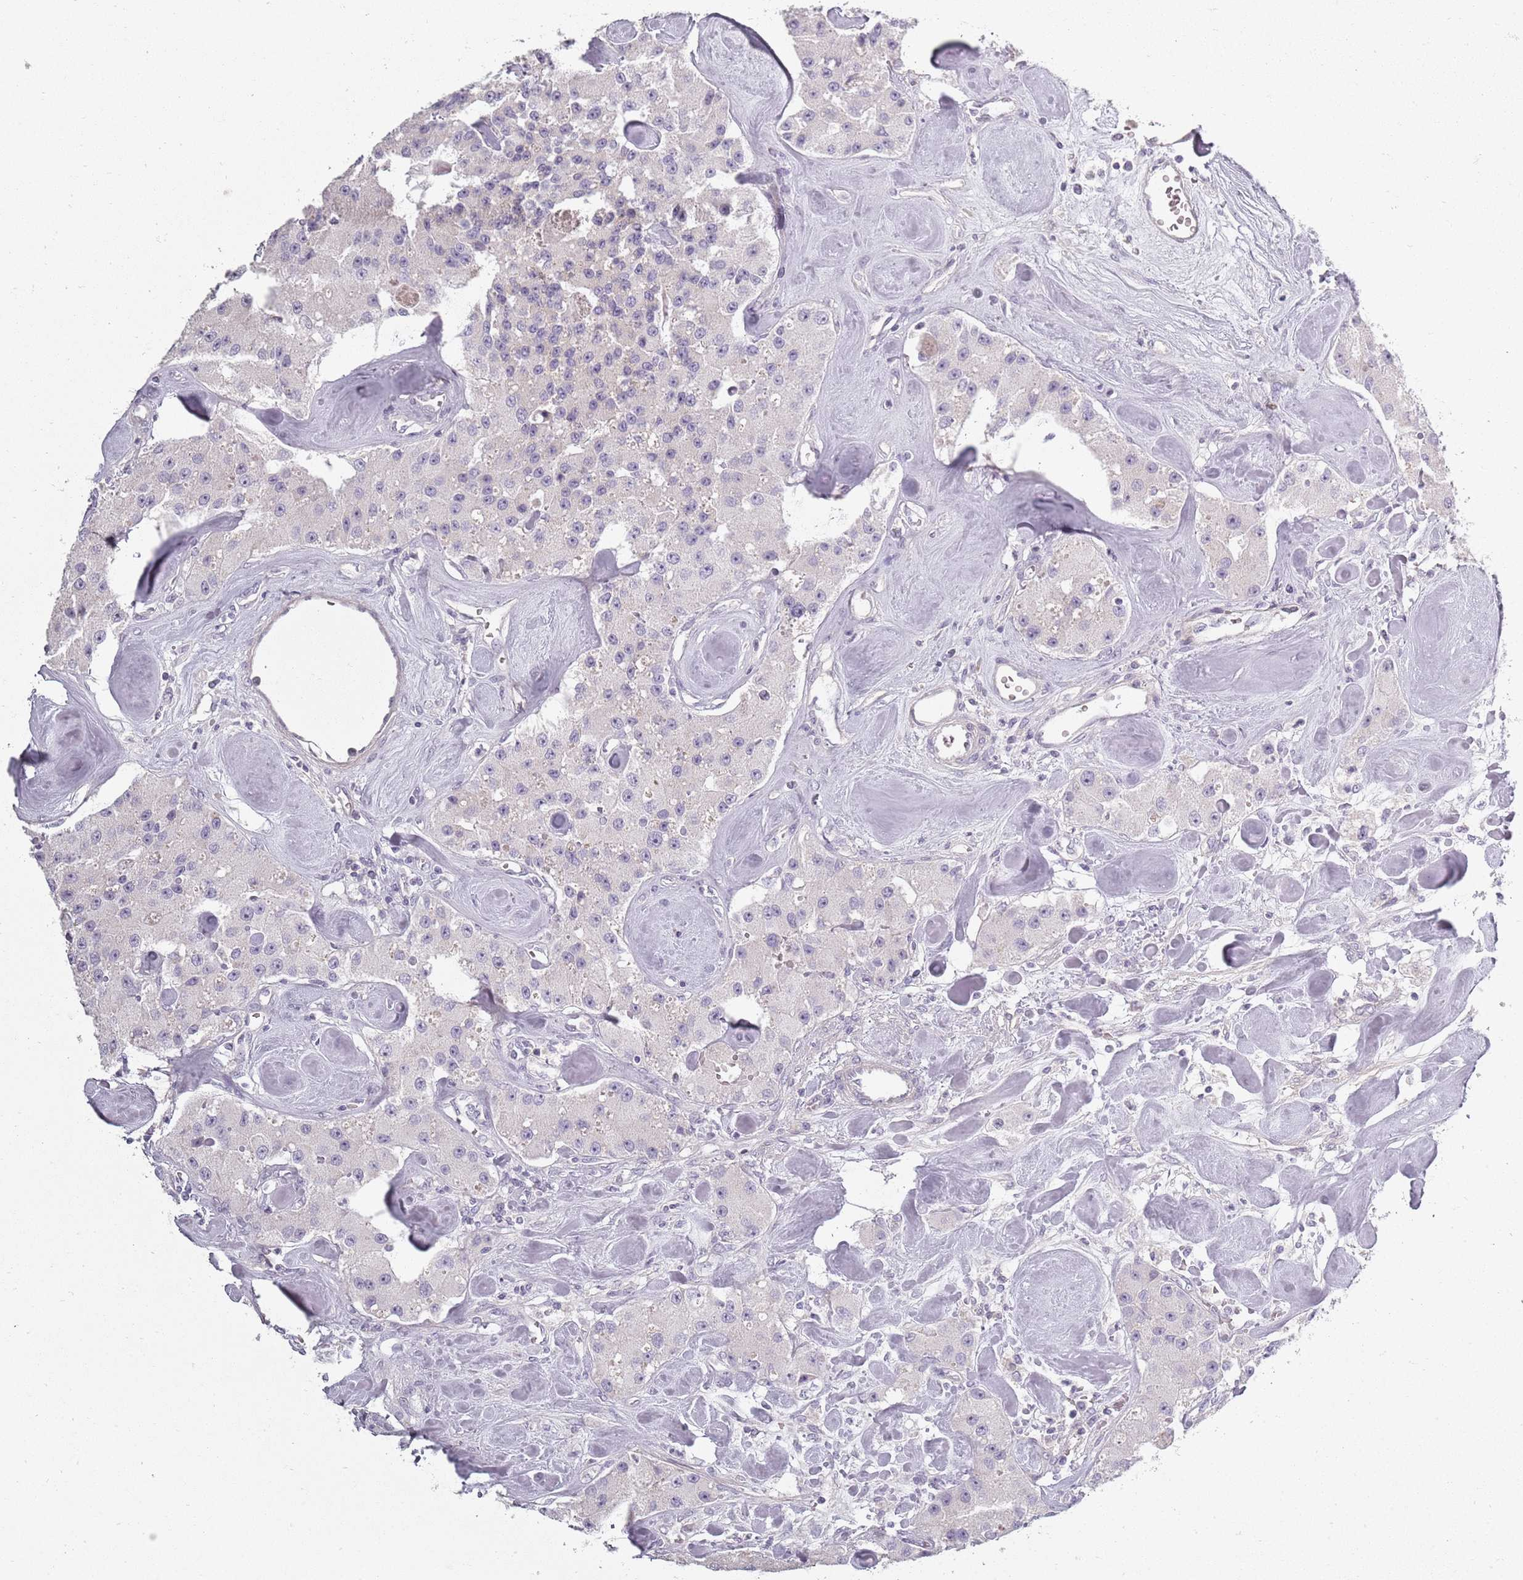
{"staining": {"intensity": "negative", "quantity": "none", "location": "none"}, "tissue": "carcinoid", "cell_type": "Tumor cells", "image_type": "cancer", "snomed": [{"axis": "morphology", "description": "Carcinoid, malignant, NOS"}, {"axis": "topography", "description": "Pancreas"}], "caption": "Photomicrograph shows no protein staining in tumor cells of malignant carcinoid tissue.", "gene": "SYNGR3", "patient": {"sex": "male", "age": 41}}